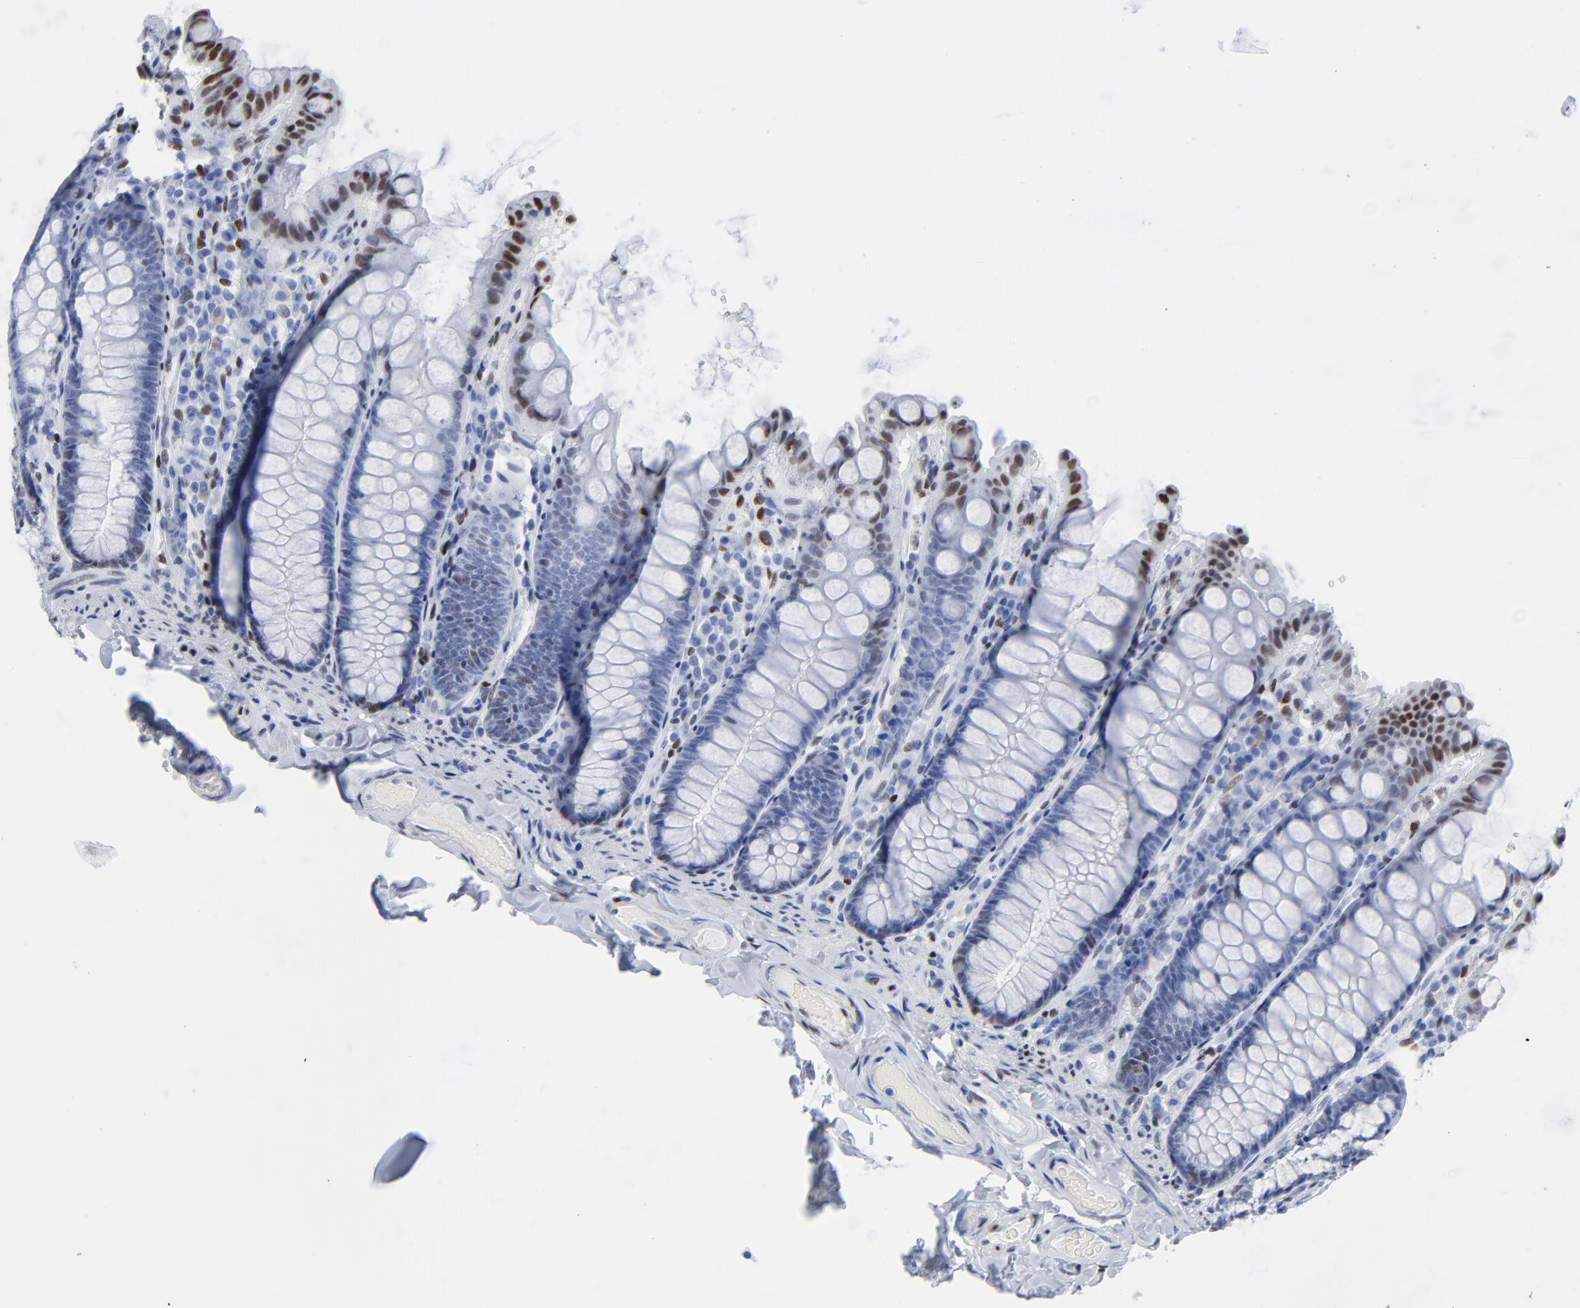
{"staining": {"intensity": "negative", "quantity": "none", "location": "none"}, "tissue": "colon", "cell_type": "Endothelial cells", "image_type": "normal", "snomed": [{"axis": "morphology", "description": "Normal tissue, NOS"}, {"axis": "topography", "description": "Colon"}], "caption": "An image of colon stained for a protein shows no brown staining in endothelial cells. (DAB immunohistochemistry (IHC) visualized using brightfield microscopy, high magnification).", "gene": "JUN", "patient": {"sex": "female", "age": 61}}